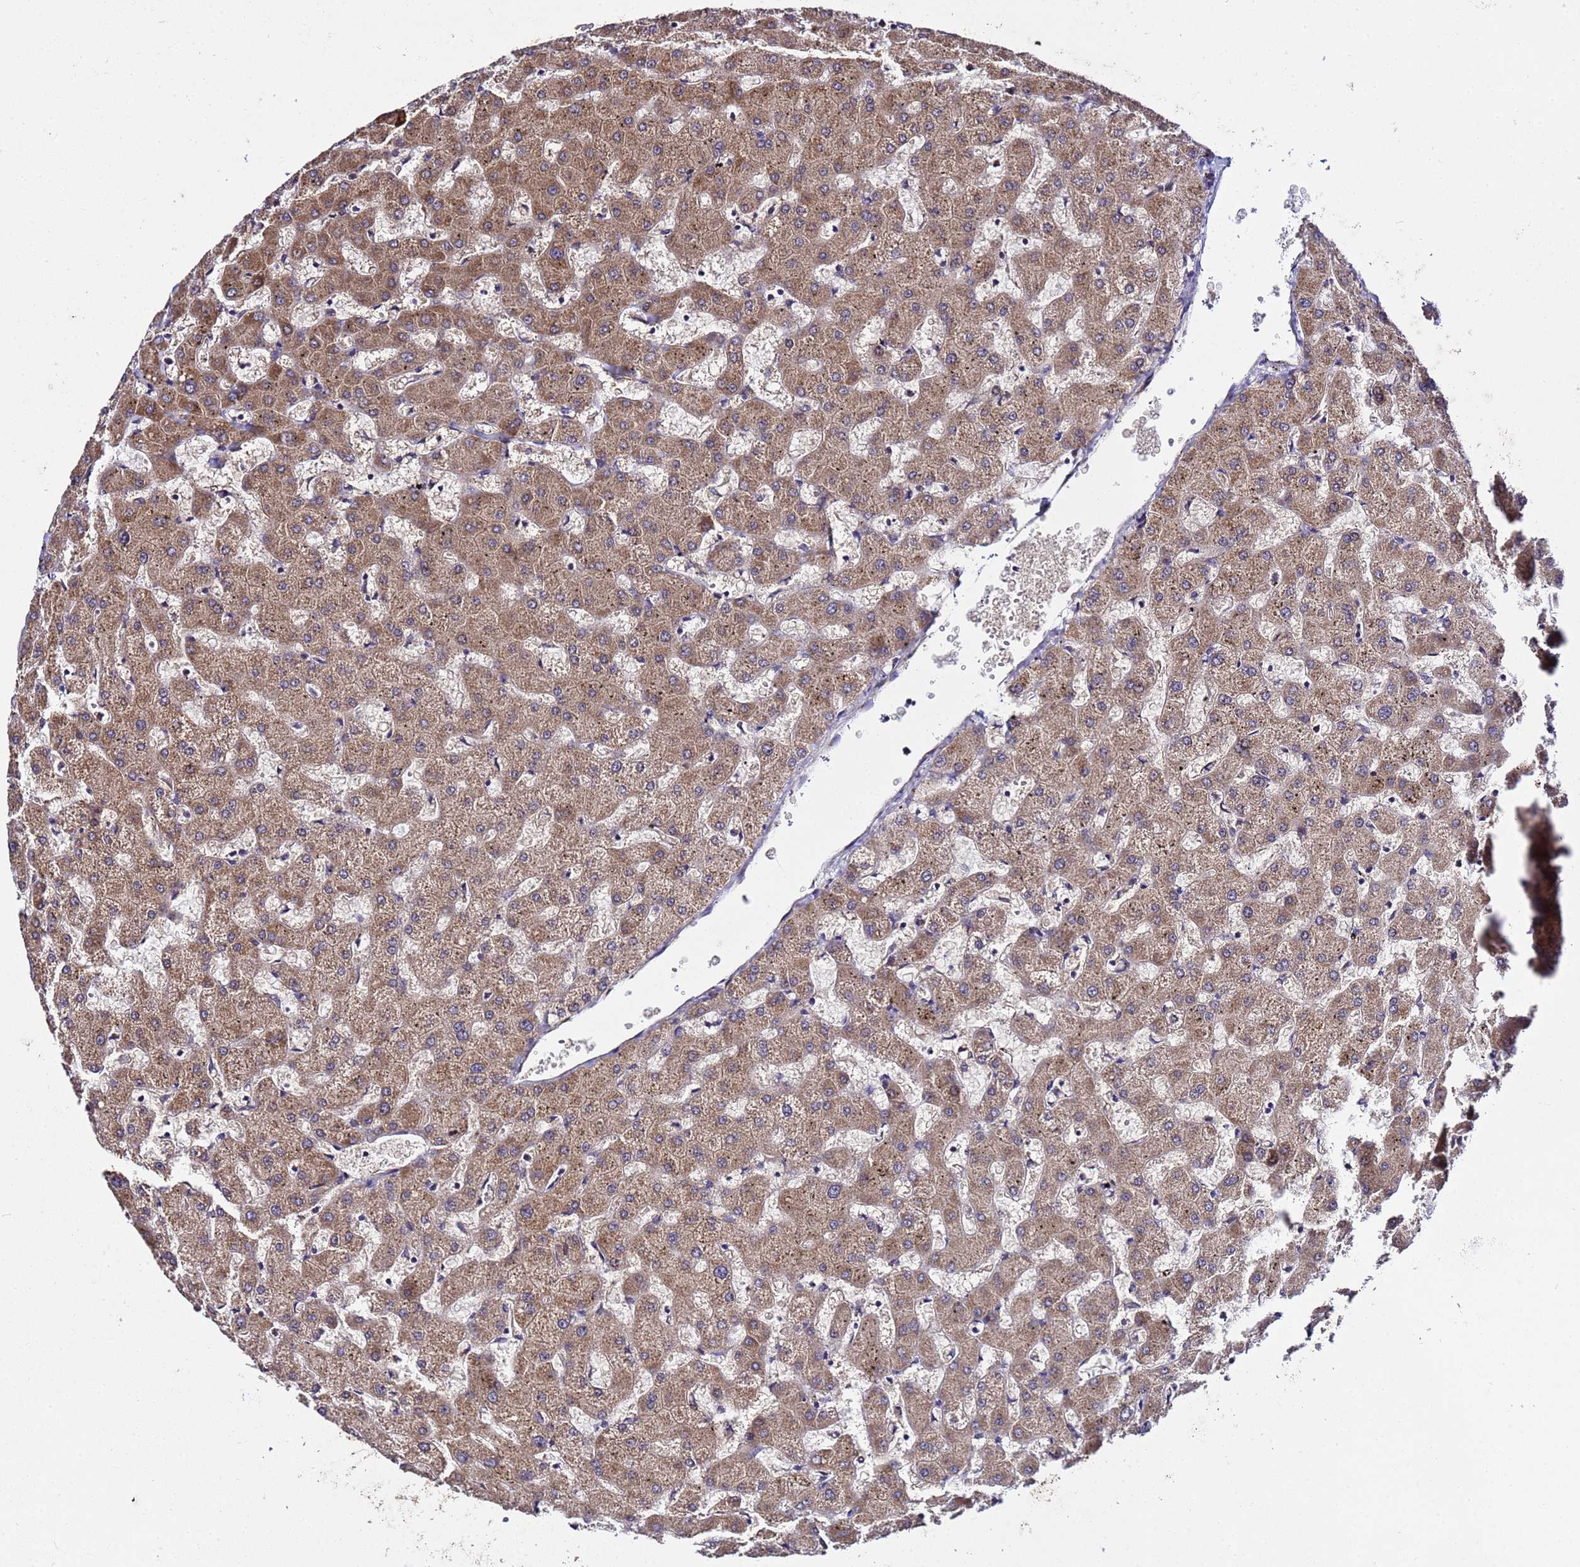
{"staining": {"intensity": "weak", "quantity": ">75%", "location": "cytoplasmic/membranous"}, "tissue": "liver", "cell_type": "Cholangiocytes", "image_type": "normal", "snomed": [{"axis": "morphology", "description": "Normal tissue, NOS"}, {"axis": "topography", "description": "Liver"}], "caption": "A high-resolution image shows immunohistochemistry (IHC) staining of unremarkable liver, which displays weak cytoplasmic/membranous staining in about >75% of cholangiocytes. Nuclei are stained in blue.", "gene": "PLXDC2", "patient": {"sex": "female", "age": 63}}